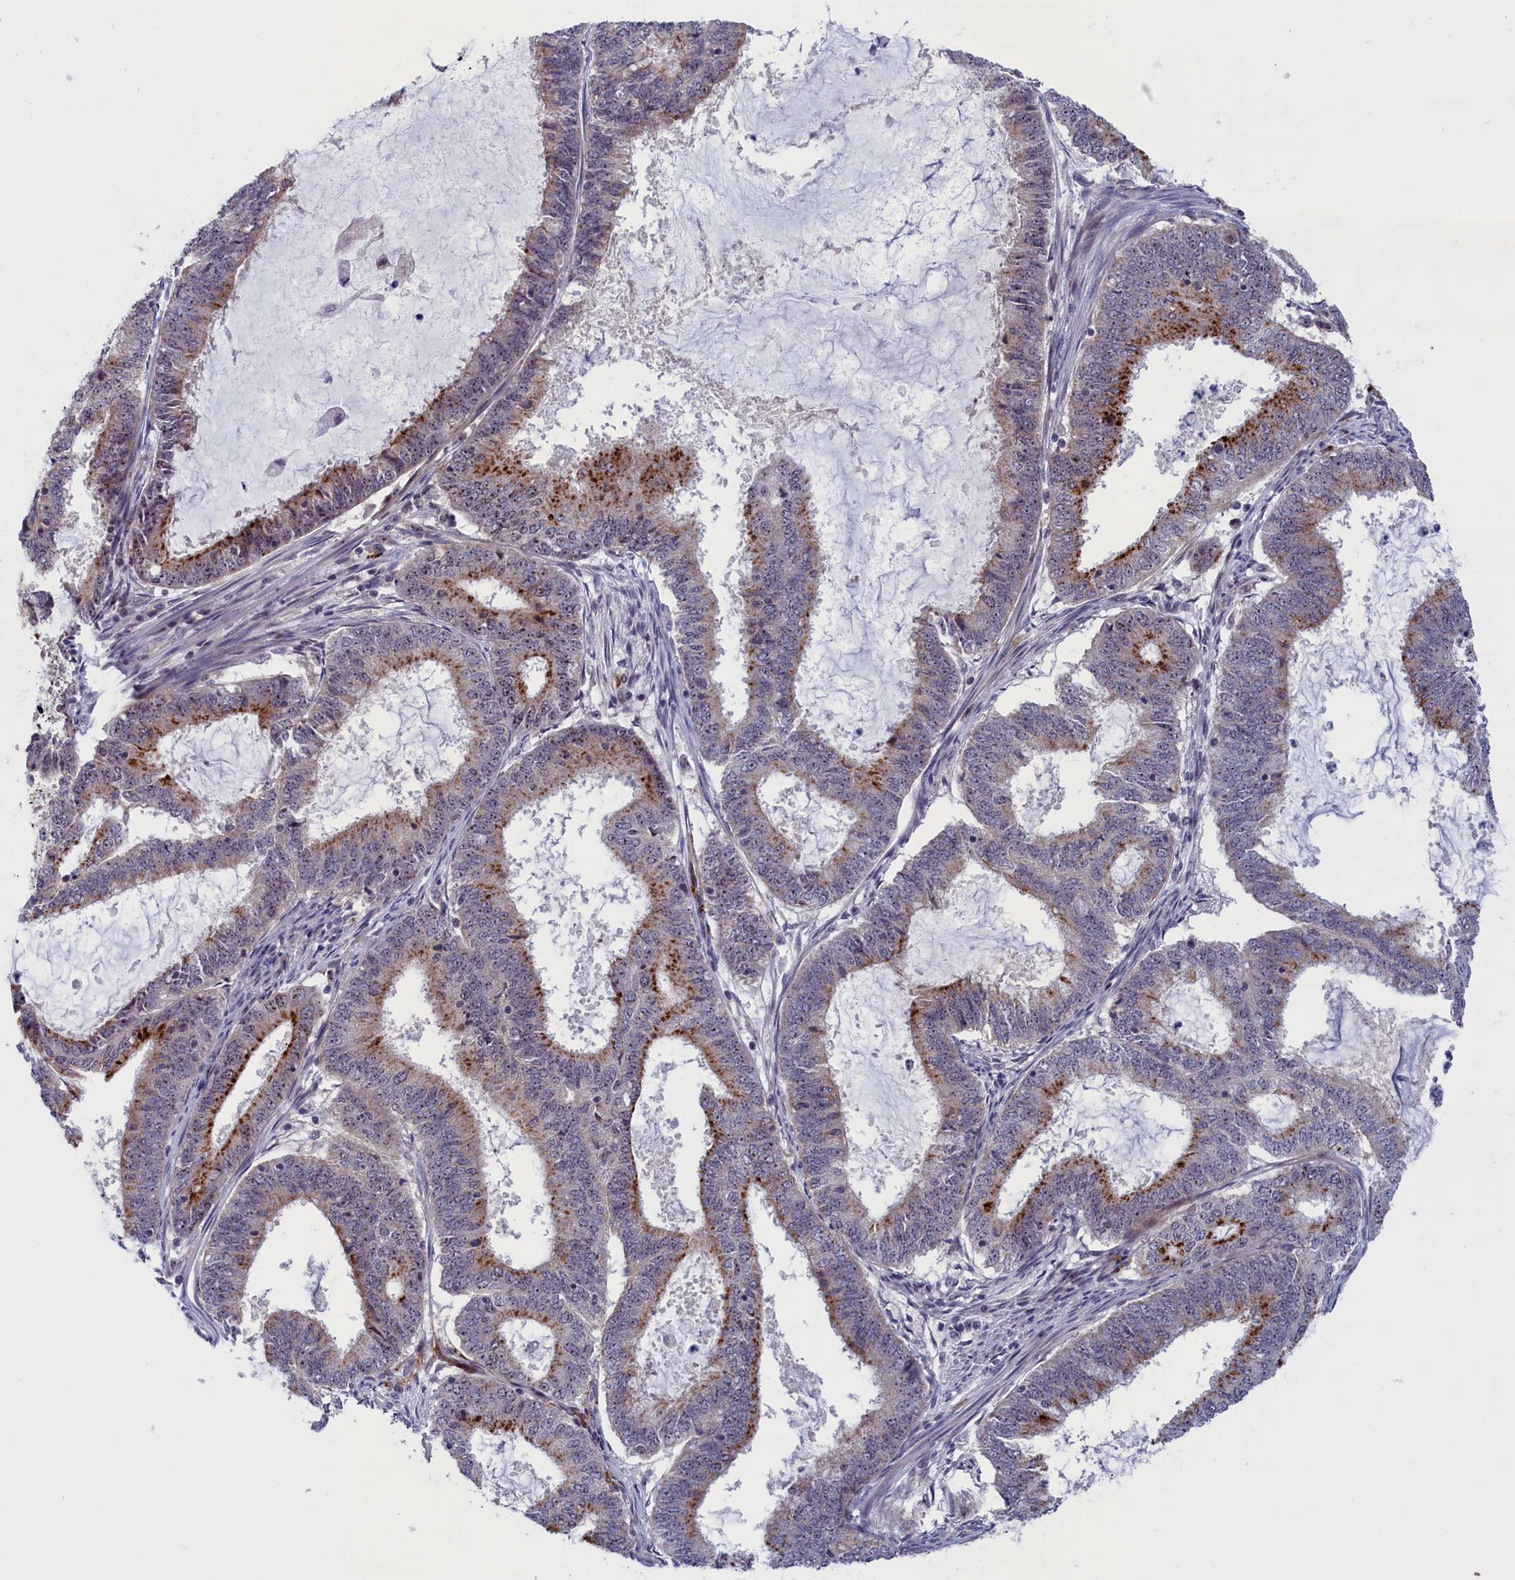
{"staining": {"intensity": "strong", "quantity": "<25%", "location": "cytoplasmic/membranous"}, "tissue": "endometrial cancer", "cell_type": "Tumor cells", "image_type": "cancer", "snomed": [{"axis": "morphology", "description": "Adenocarcinoma, NOS"}, {"axis": "topography", "description": "Endometrium"}], "caption": "Adenocarcinoma (endometrial) stained for a protein (brown) demonstrates strong cytoplasmic/membranous positive positivity in approximately <25% of tumor cells.", "gene": "PPAN", "patient": {"sex": "female", "age": 51}}